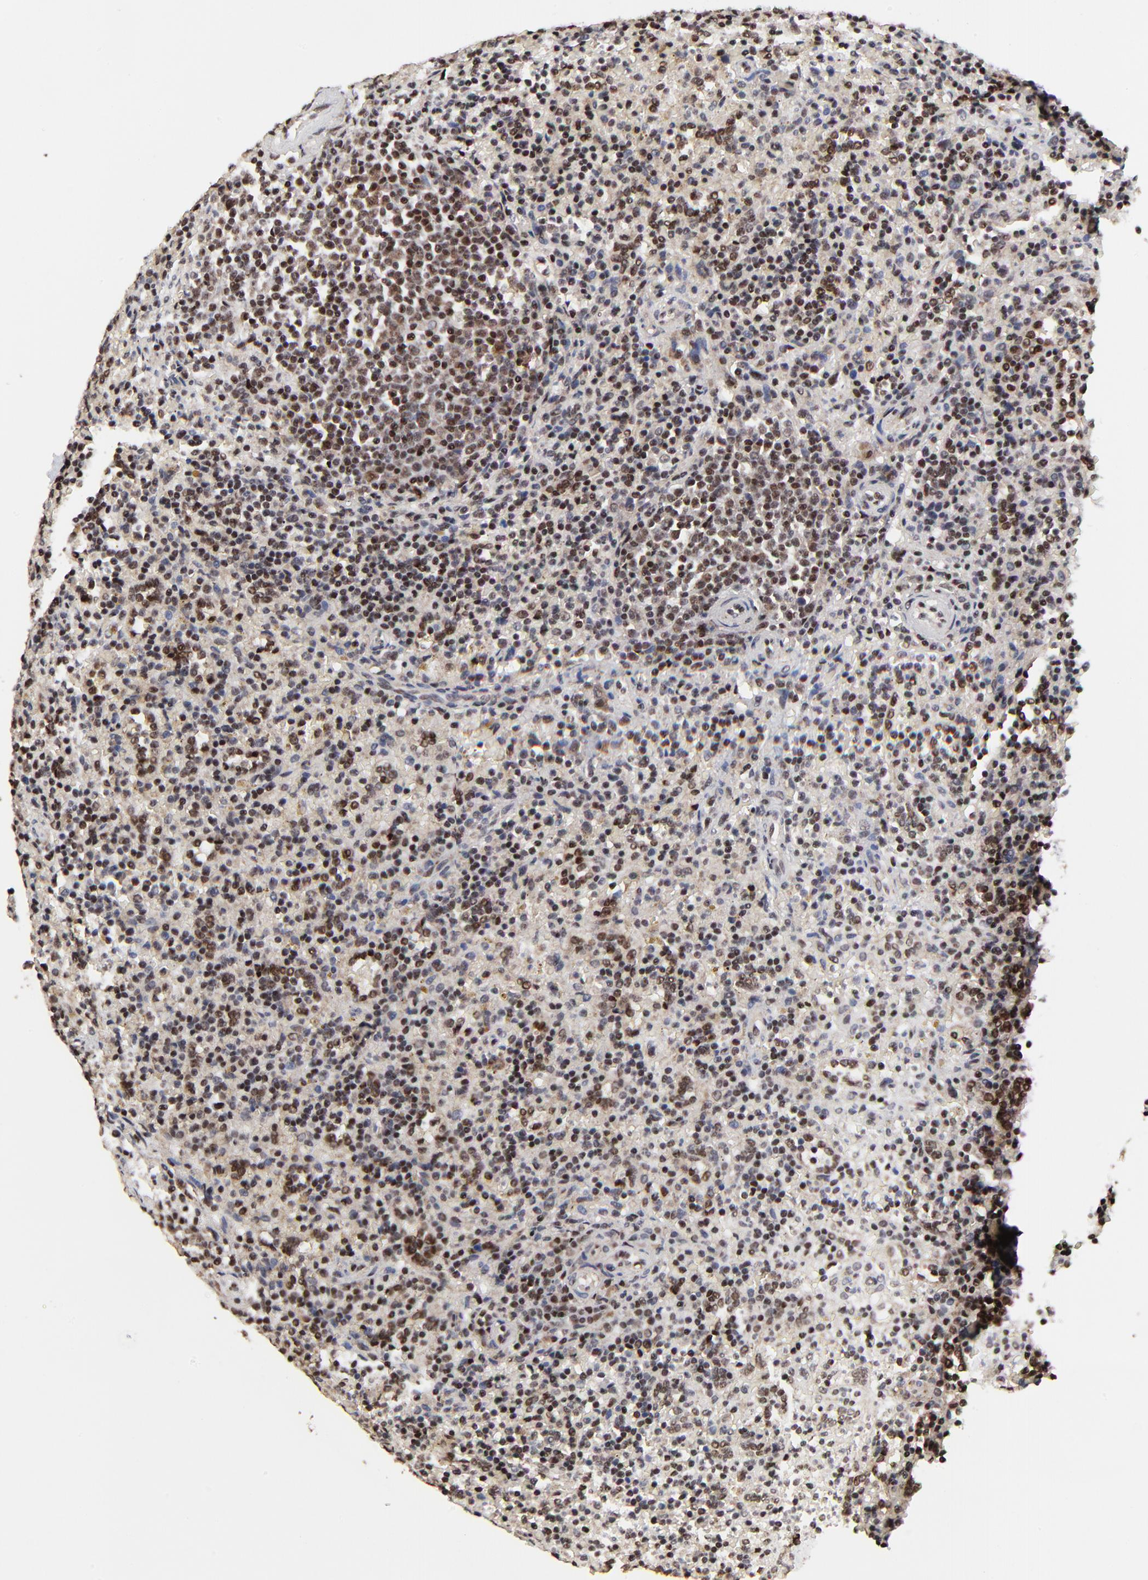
{"staining": {"intensity": "moderate", "quantity": "25%-75%", "location": "nuclear"}, "tissue": "lymphoma", "cell_type": "Tumor cells", "image_type": "cancer", "snomed": [{"axis": "morphology", "description": "Malignant lymphoma, non-Hodgkin's type, Low grade"}, {"axis": "topography", "description": "Spleen"}], "caption": "Moderate nuclear positivity is appreciated in approximately 25%-75% of tumor cells in malignant lymphoma, non-Hodgkin's type (low-grade).", "gene": "RBM22", "patient": {"sex": "male", "age": 67}}